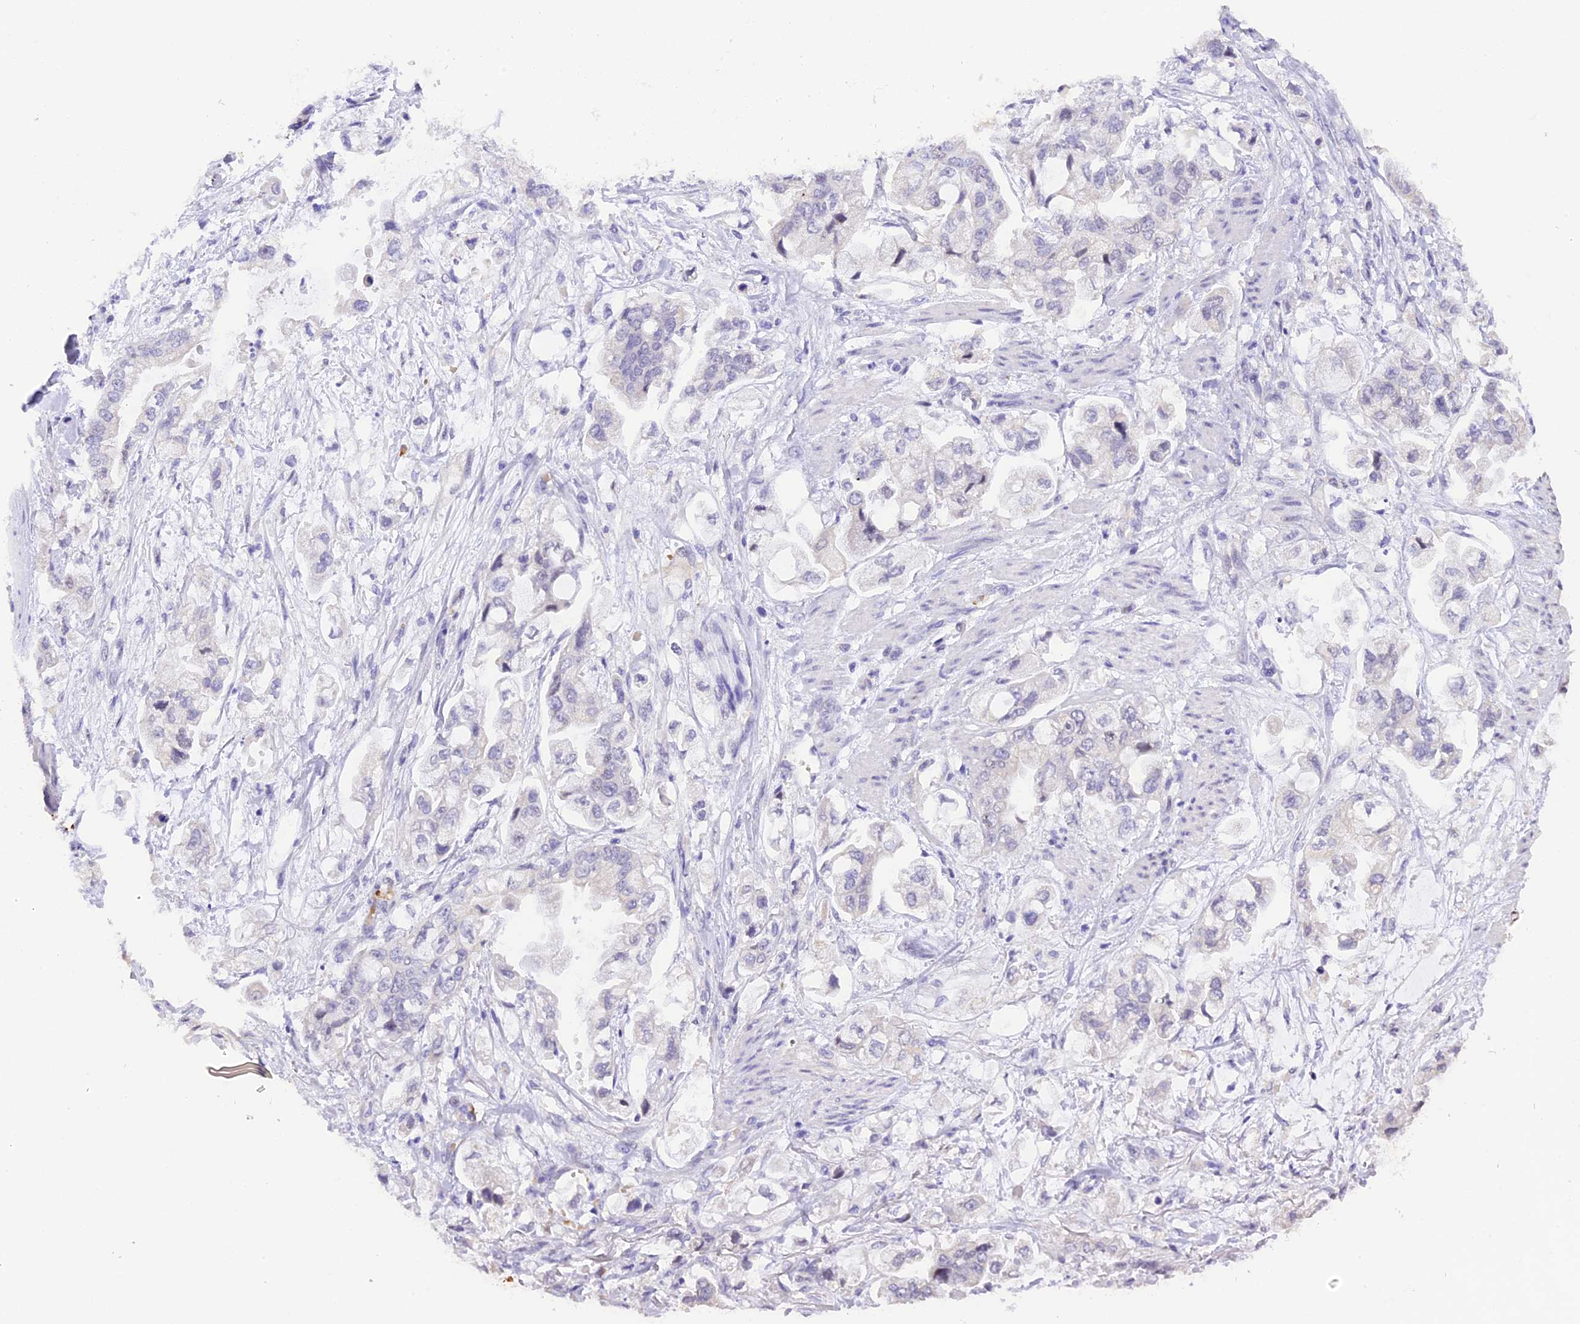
{"staining": {"intensity": "negative", "quantity": "none", "location": "none"}, "tissue": "stomach cancer", "cell_type": "Tumor cells", "image_type": "cancer", "snomed": [{"axis": "morphology", "description": "Adenocarcinoma, NOS"}, {"axis": "topography", "description": "Stomach"}], "caption": "This is a micrograph of IHC staining of stomach adenocarcinoma, which shows no expression in tumor cells.", "gene": "AHSP", "patient": {"sex": "male", "age": 62}}